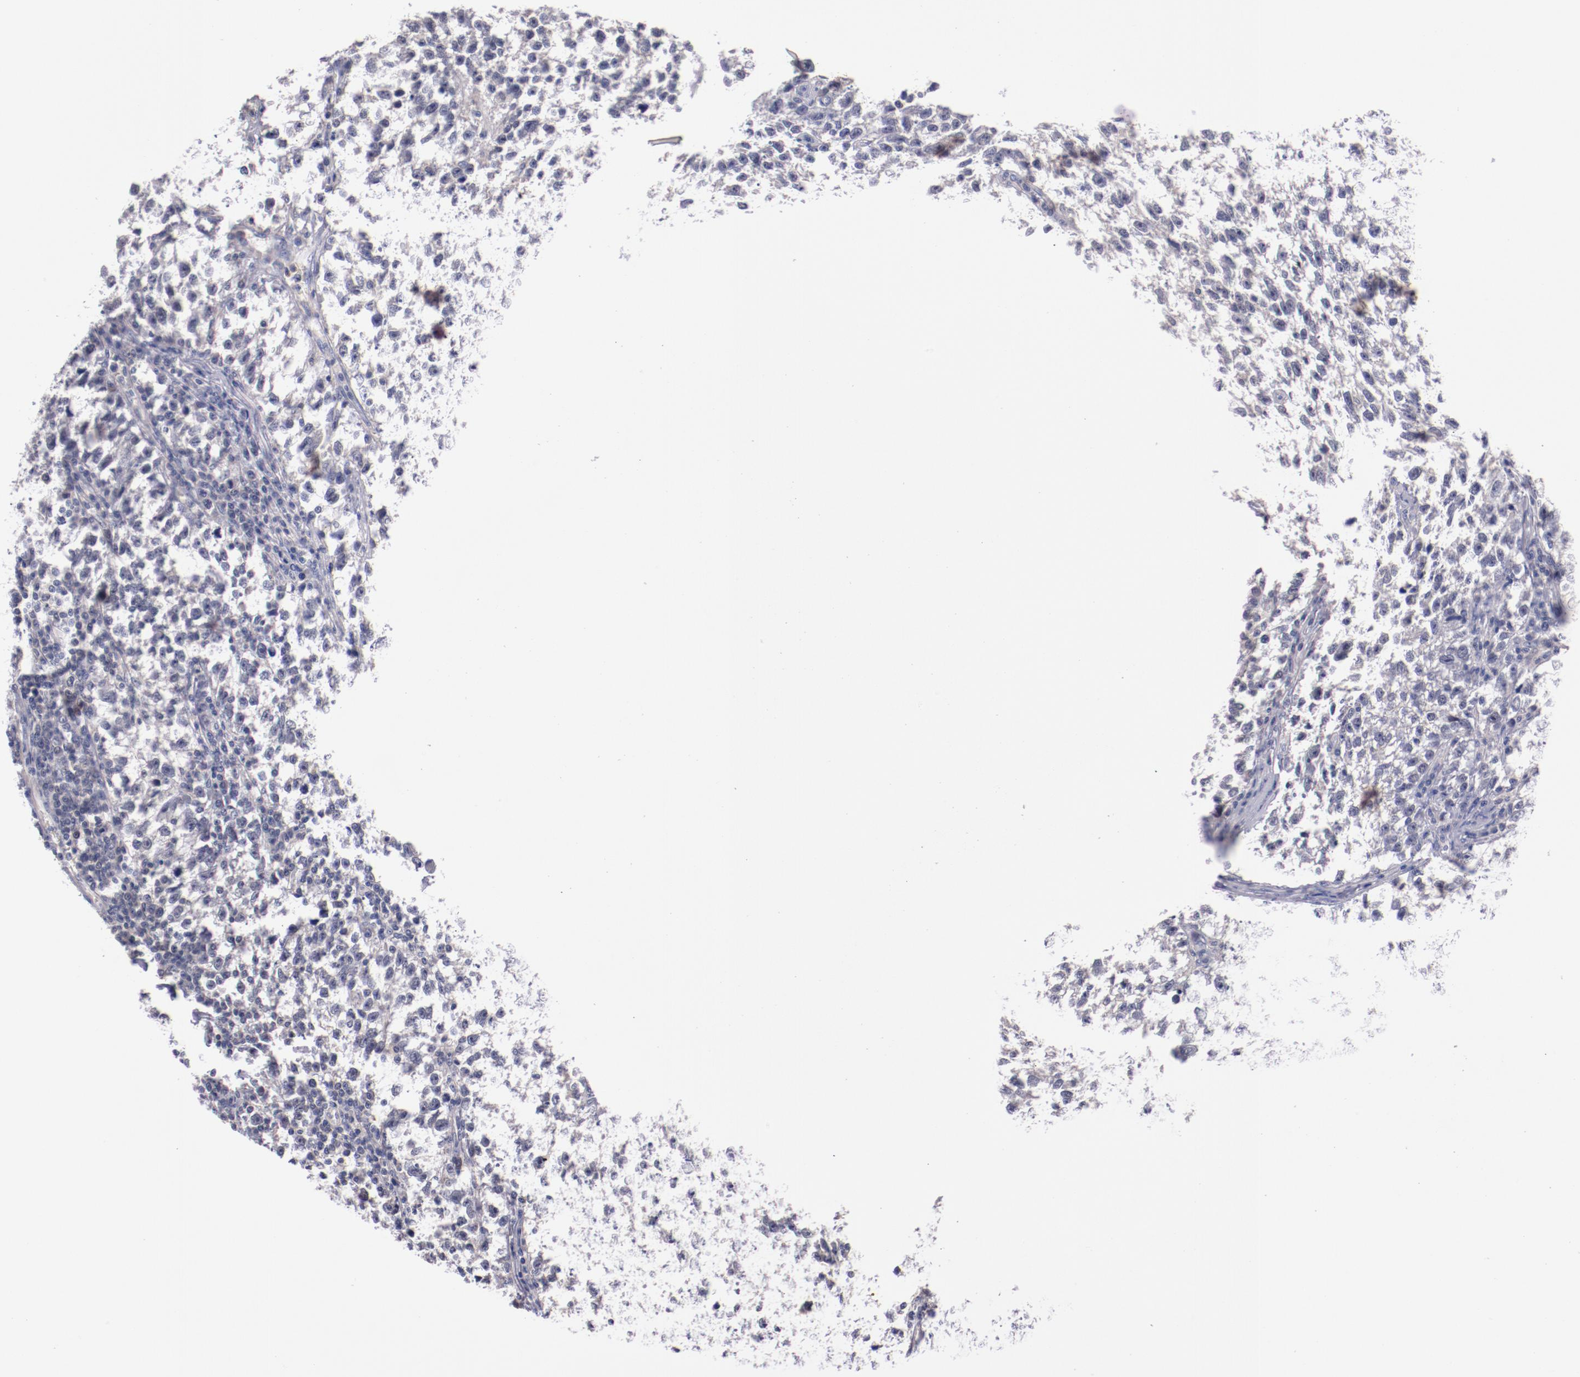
{"staining": {"intensity": "negative", "quantity": "none", "location": "none"}, "tissue": "testis cancer", "cell_type": "Tumor cells", "image_type": "cancer", "snomed": [{"axis": "morphology", "description": "Seminoma, NOS"}, {"axis": "topography", "description": "Testis"}], "caption": "Tumor cells are negative for protein expression in human testis cancer. (Brightfield microscopy of DAB immunohistochemistry (IHC) at high magnification).", "gene": "SYP", "patient": {"sex": "male", "age": 38}}